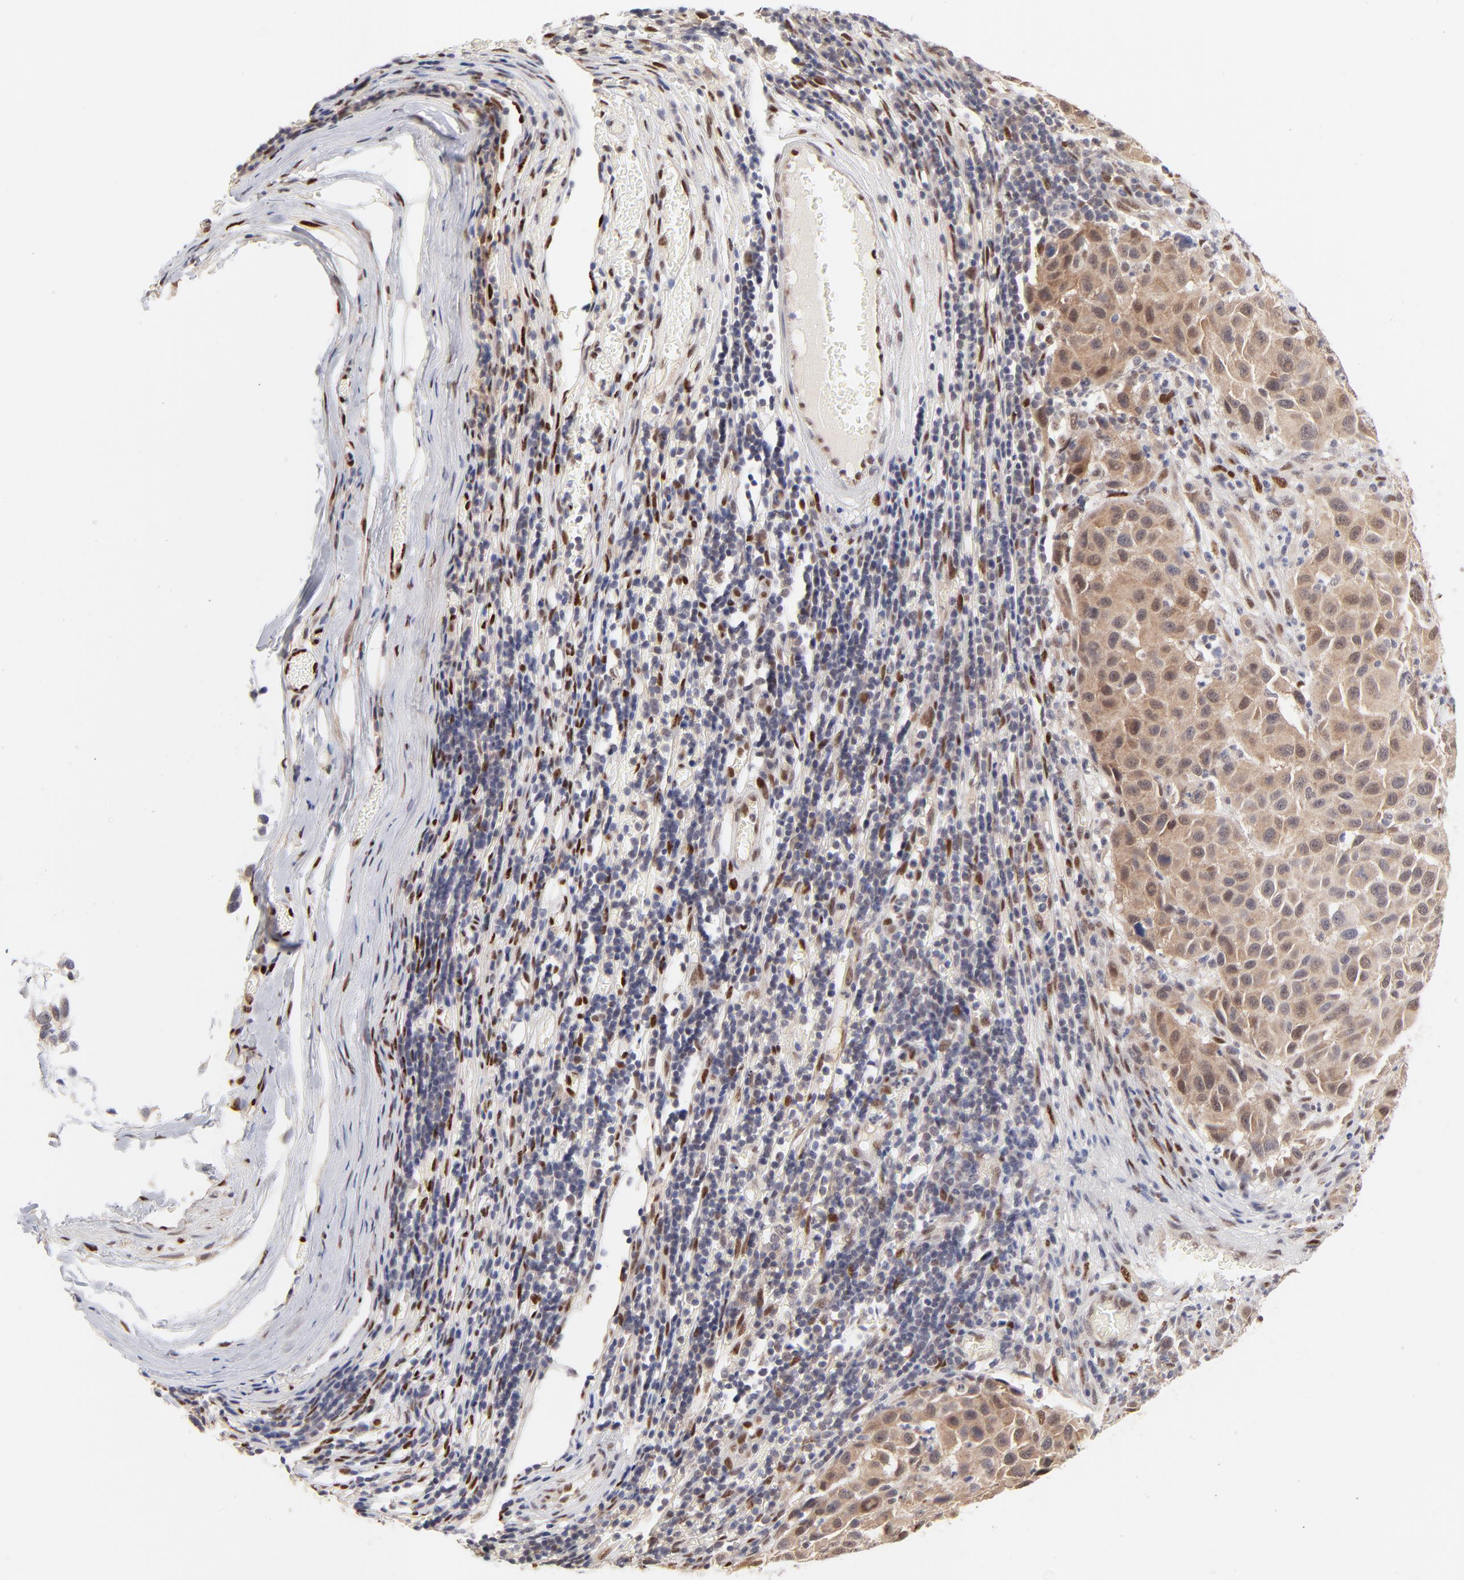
{"staining": {"intensity": "weak", "quantity": "25%-75%", "location": "nuclear"}, "tissue": "melanoma", "cell_type": "Tumor cells", "image_type": "cancer", "snomed": [{"axis": "morphology", "description": "Malignant melanoma, Metastatic site"}, {"axis": "topography", "description": "Lymph node"}], "caption": "Melanoma stained with DAB immunohistochemistry displays low levels of weak nuclear positivity in approximately 25%-75% of tumor cells.", "gene": "STAT3", "patient": {"sex": "male", "age": 61}}